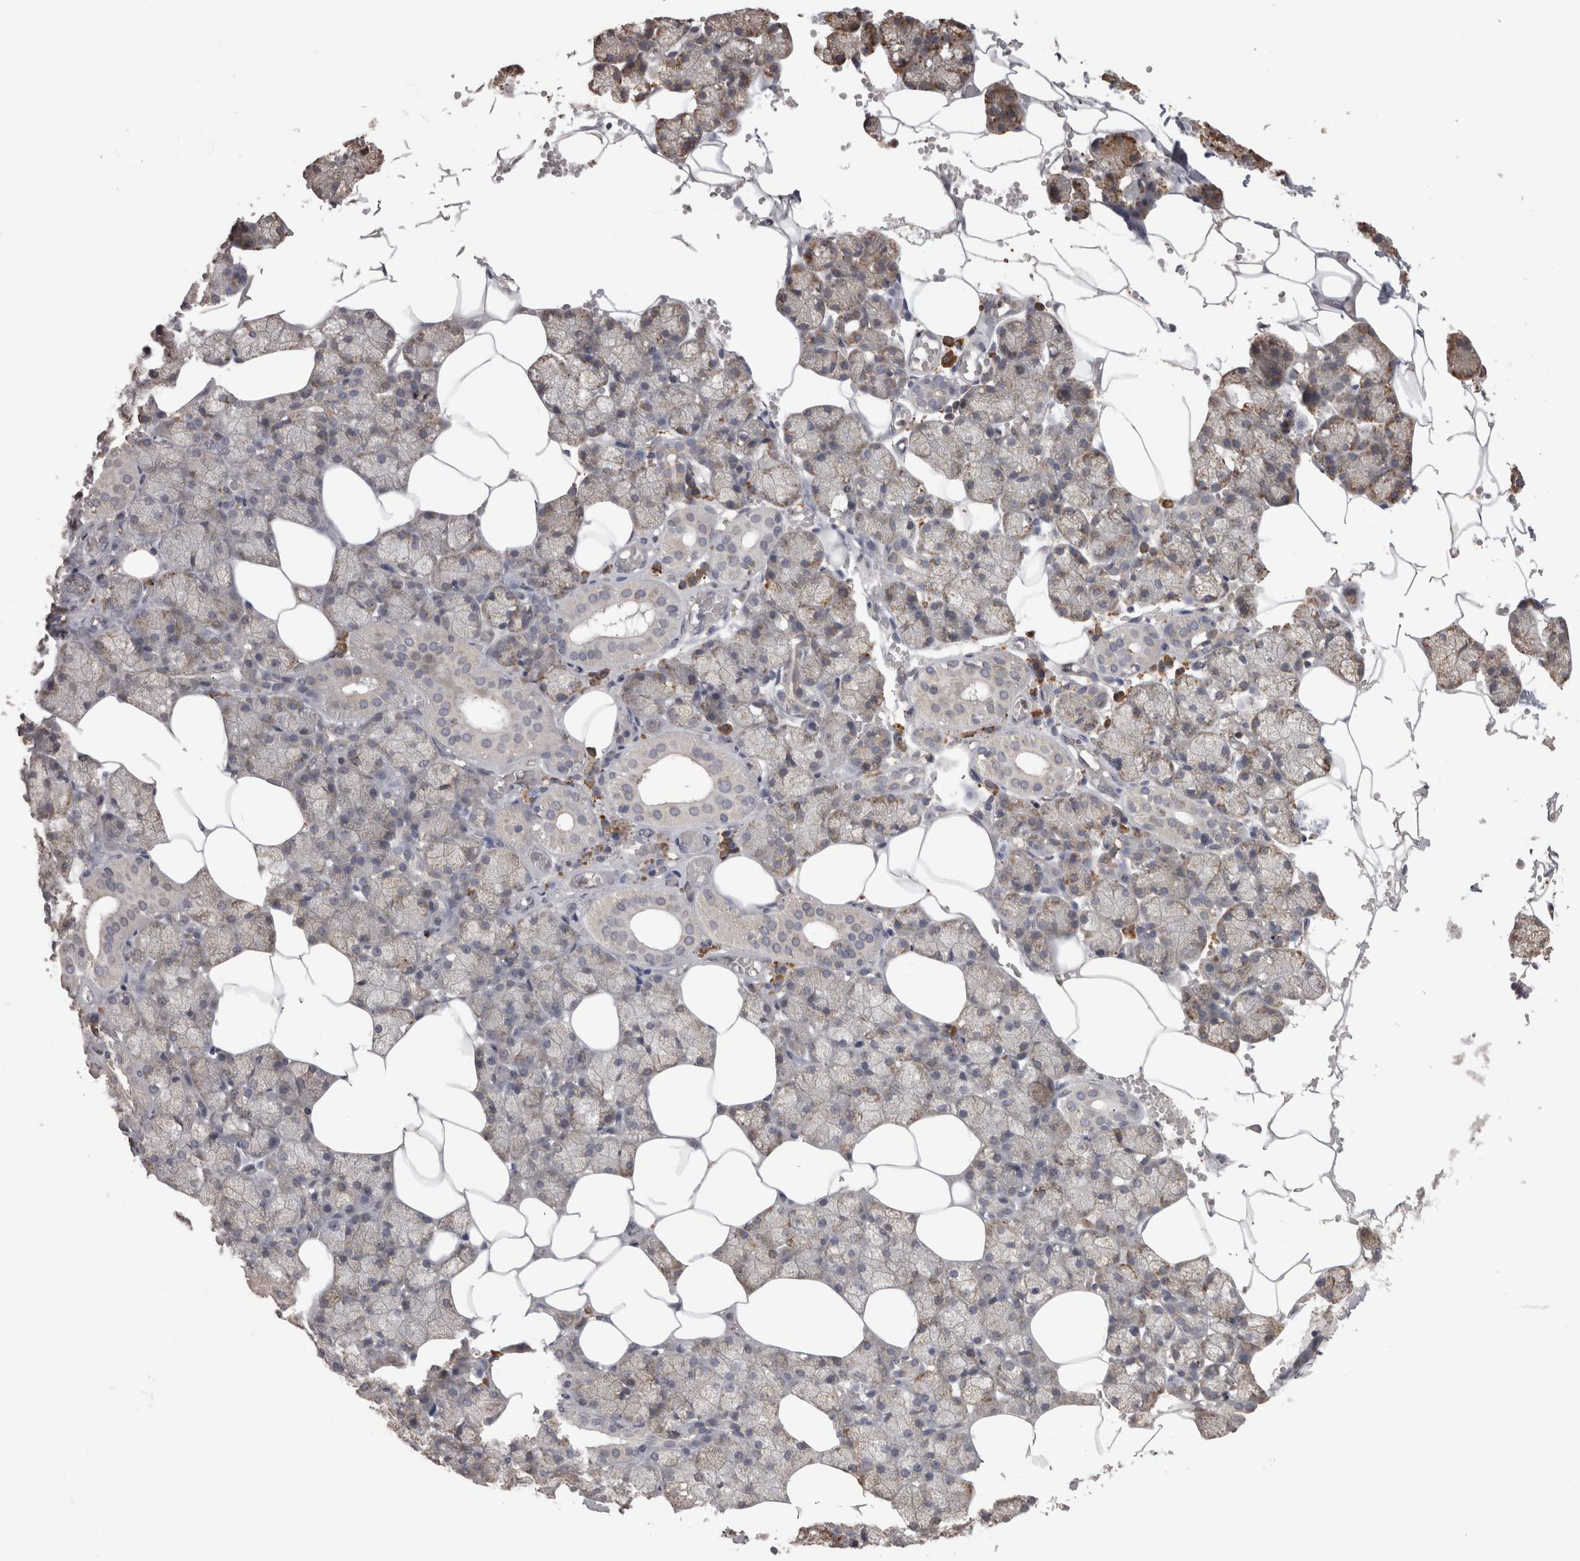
{"staining": {"intensity": "weak", "quantity": "<25%", "location": "cytoplasmic/membranous"}, "tissue": "salivary gland", "cell_type": "Glandular cells", "image_type": "normal", "snomed": [{"axis": "morphology", "description": "Normal tissue, NOS"}, {"axis": "topography", "description": "Salivary gland"}], "caption": "This is an IHC photomicrograph of unremarkable human salivary gland. There is no expression in glandular cells.", "gene": "PON2", "patient": {"sex": "male", "age": 62}}